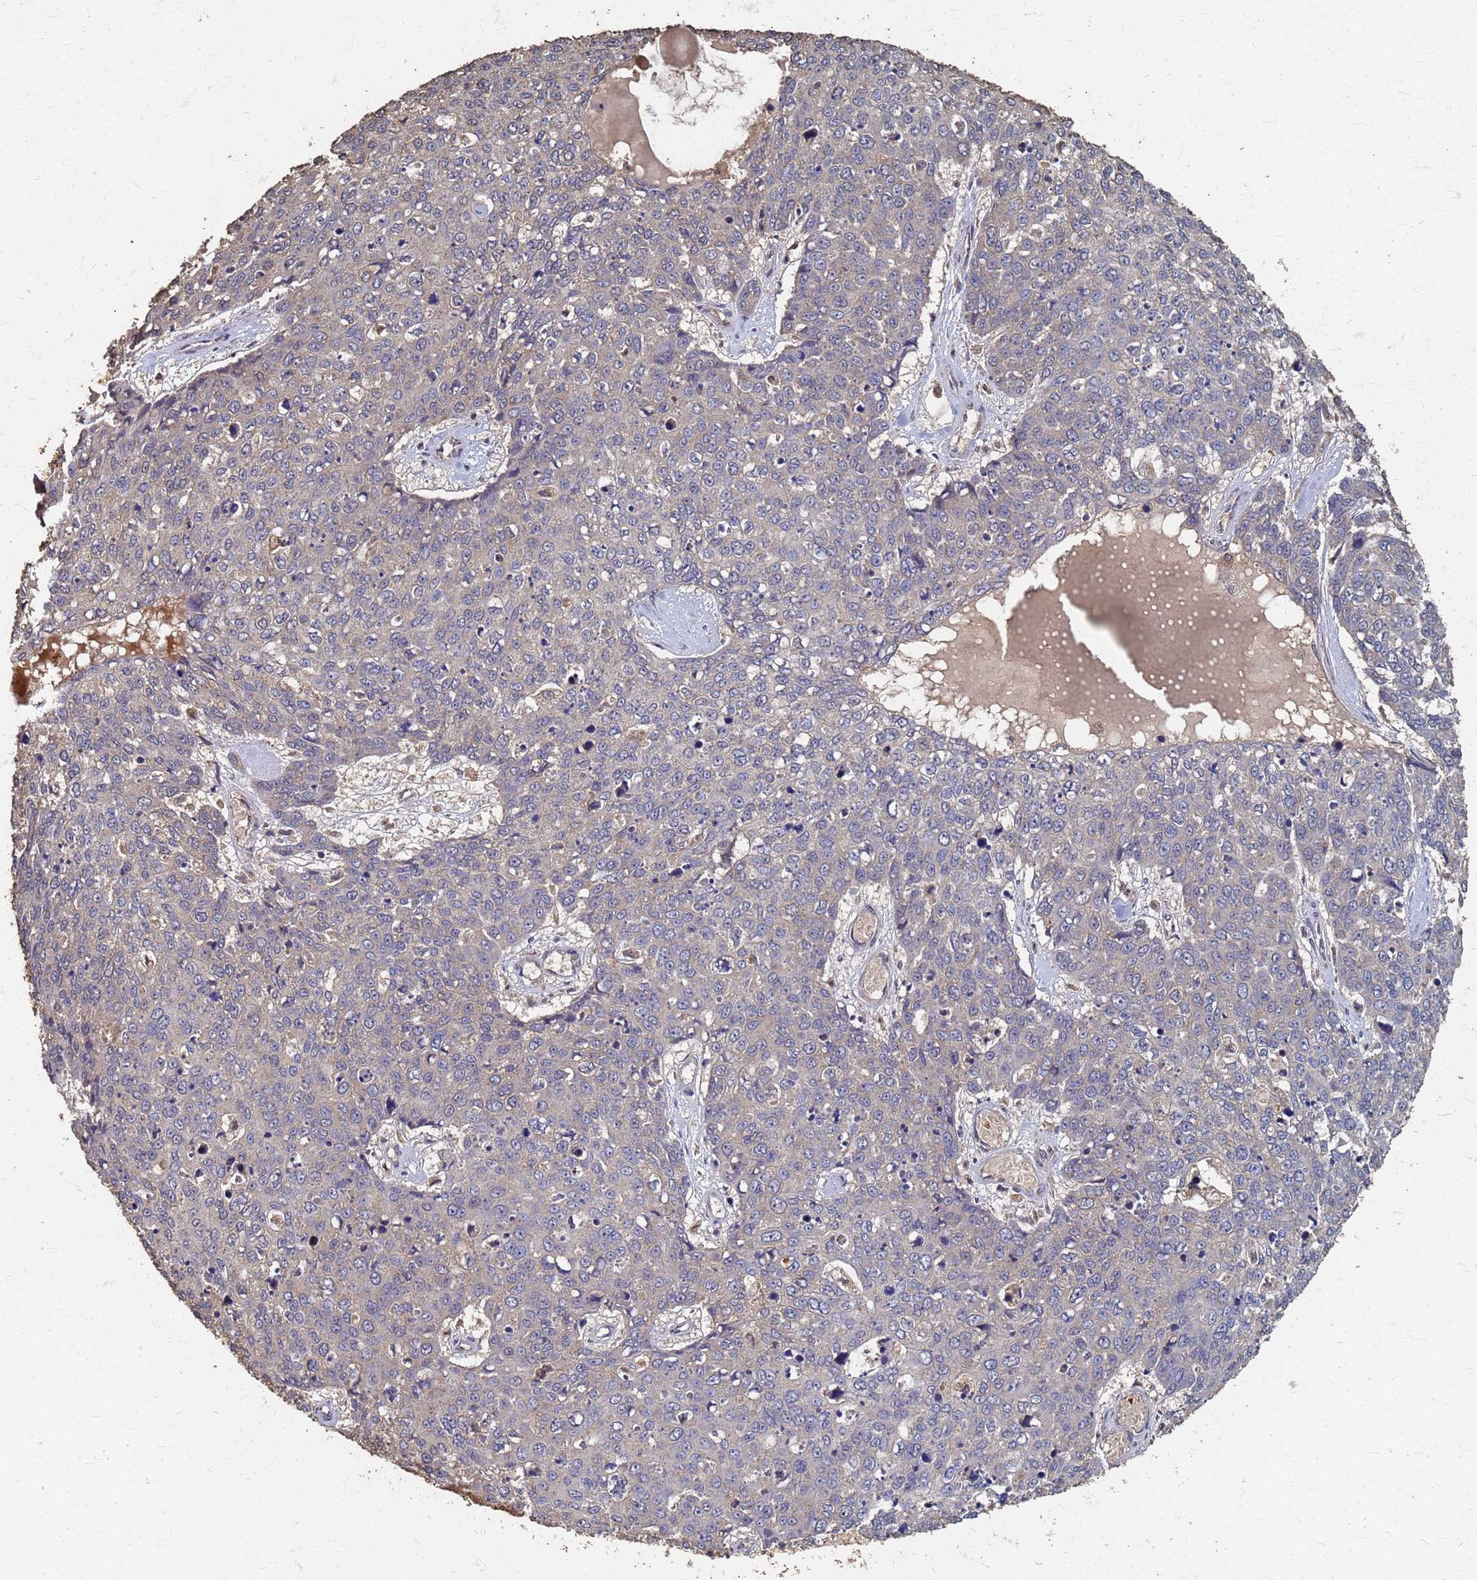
{"staining": {"intensity": "negative", "quantity": "none", "location": "none"}, "tissue": "skin cancer", "cell_type": "Tumor cells", "image_type": "cancer", "snomed": [{"axis": "morphology", "description": "Squamous cell carcinoma, NOS"}, {"axis": "topography", "description": "Skin"}], "caption": "Squamous cell carcinoma (skin) stained for a protein using IHC exhibits no expression tumor cells.", "gene": "DPH5", "patient": {"sex": "male", "age": 71}}